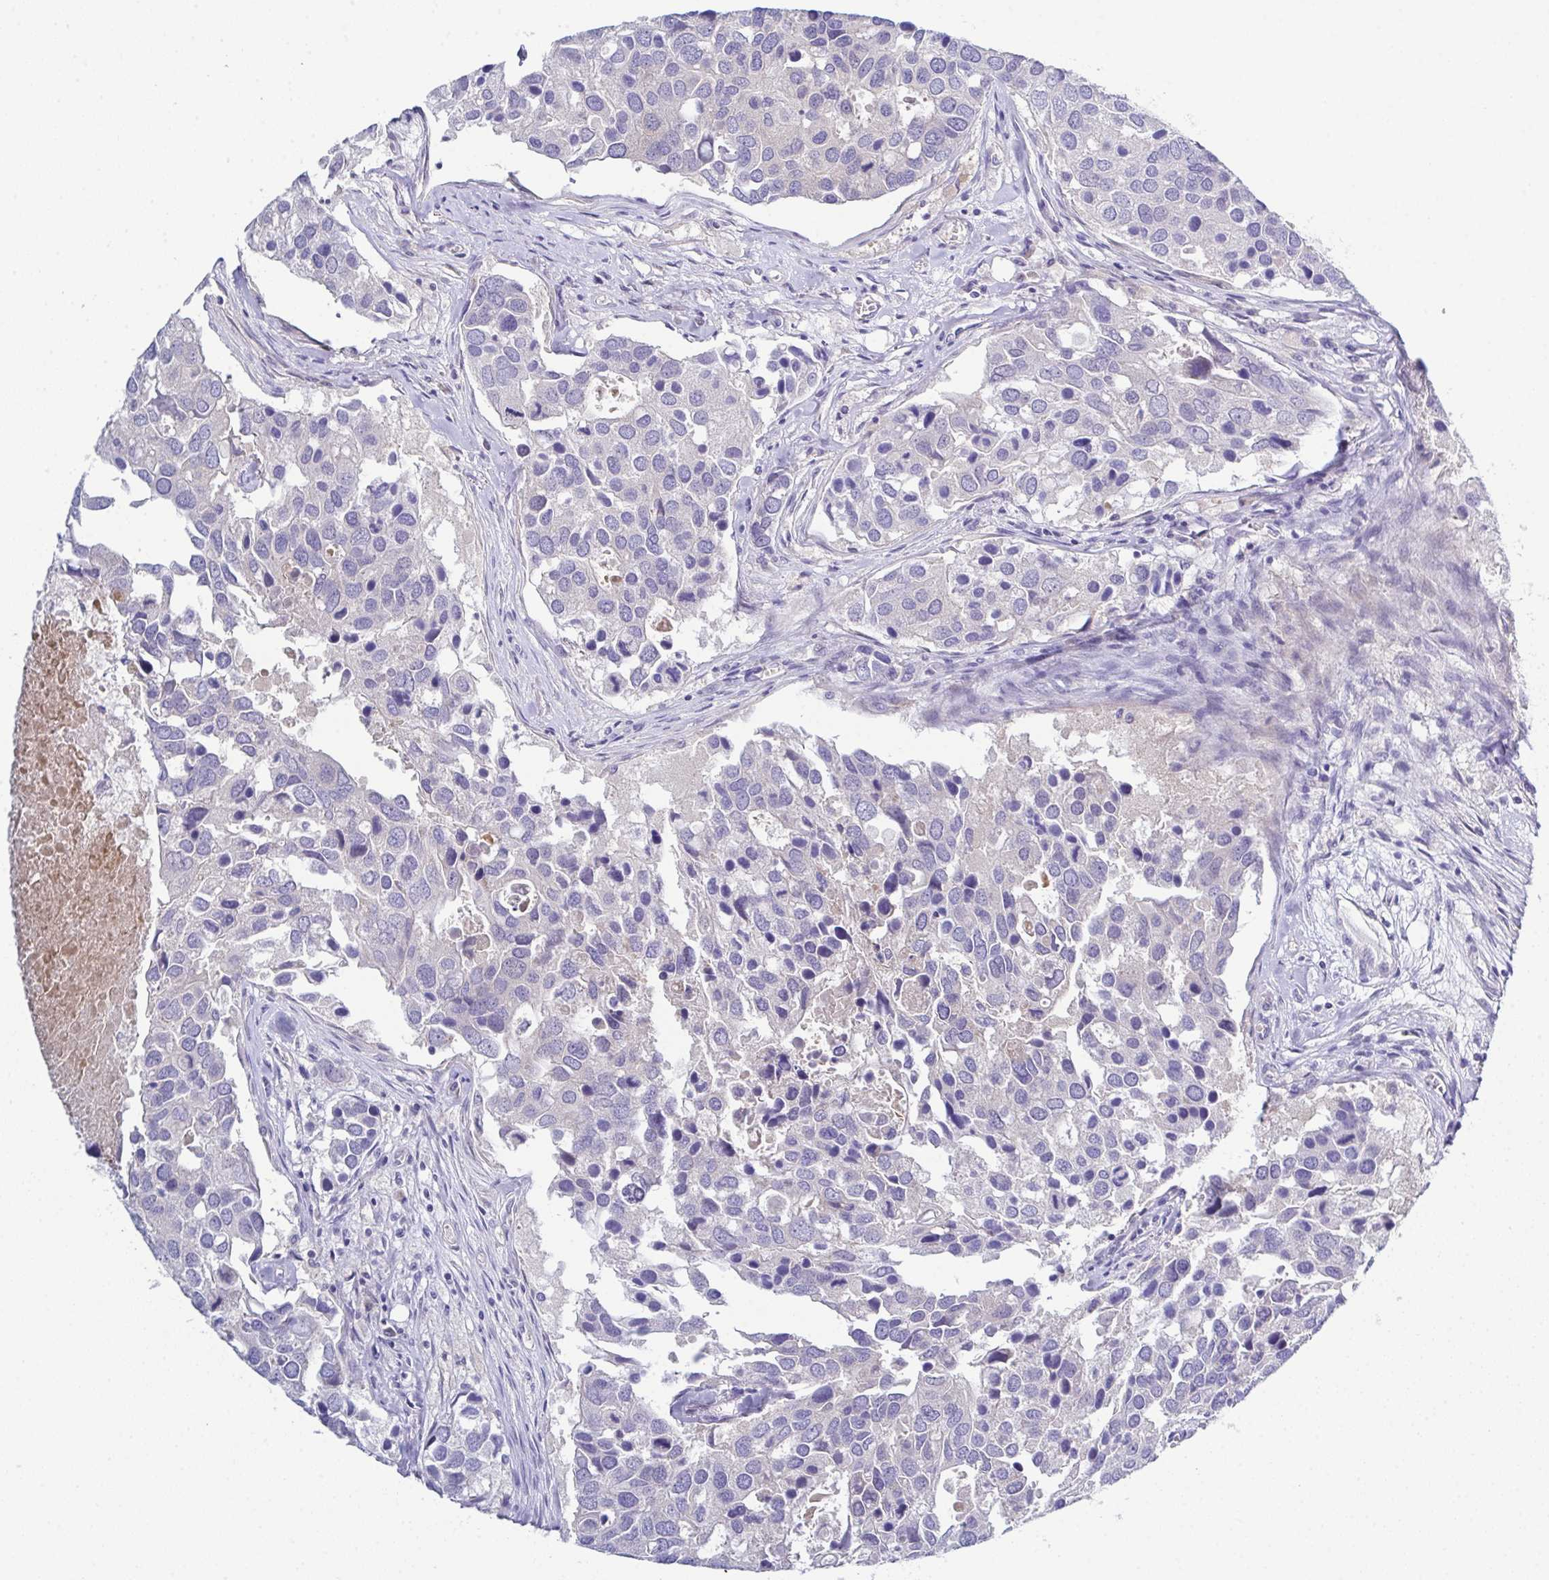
{"staining": {"intensity": "negative", "quantity": "none", "location": "none"}, "tissue": "breast cancer", "cell_type": "Tumor cells", "image_type": "cancer", "snomed": [{"axis": "morphology", "description": "Duct carcinoma"}, {"axis": "topography", "description": "Breast"}], "caption": "Micrograph shows no significant protein positivity in tumor cells of breast cancer. (DAB (3,3'-diaminobenzidine) IHC, high magnification).", "gene": "CFAP97D1", "patient": {"sex": "female", "age": 83}}